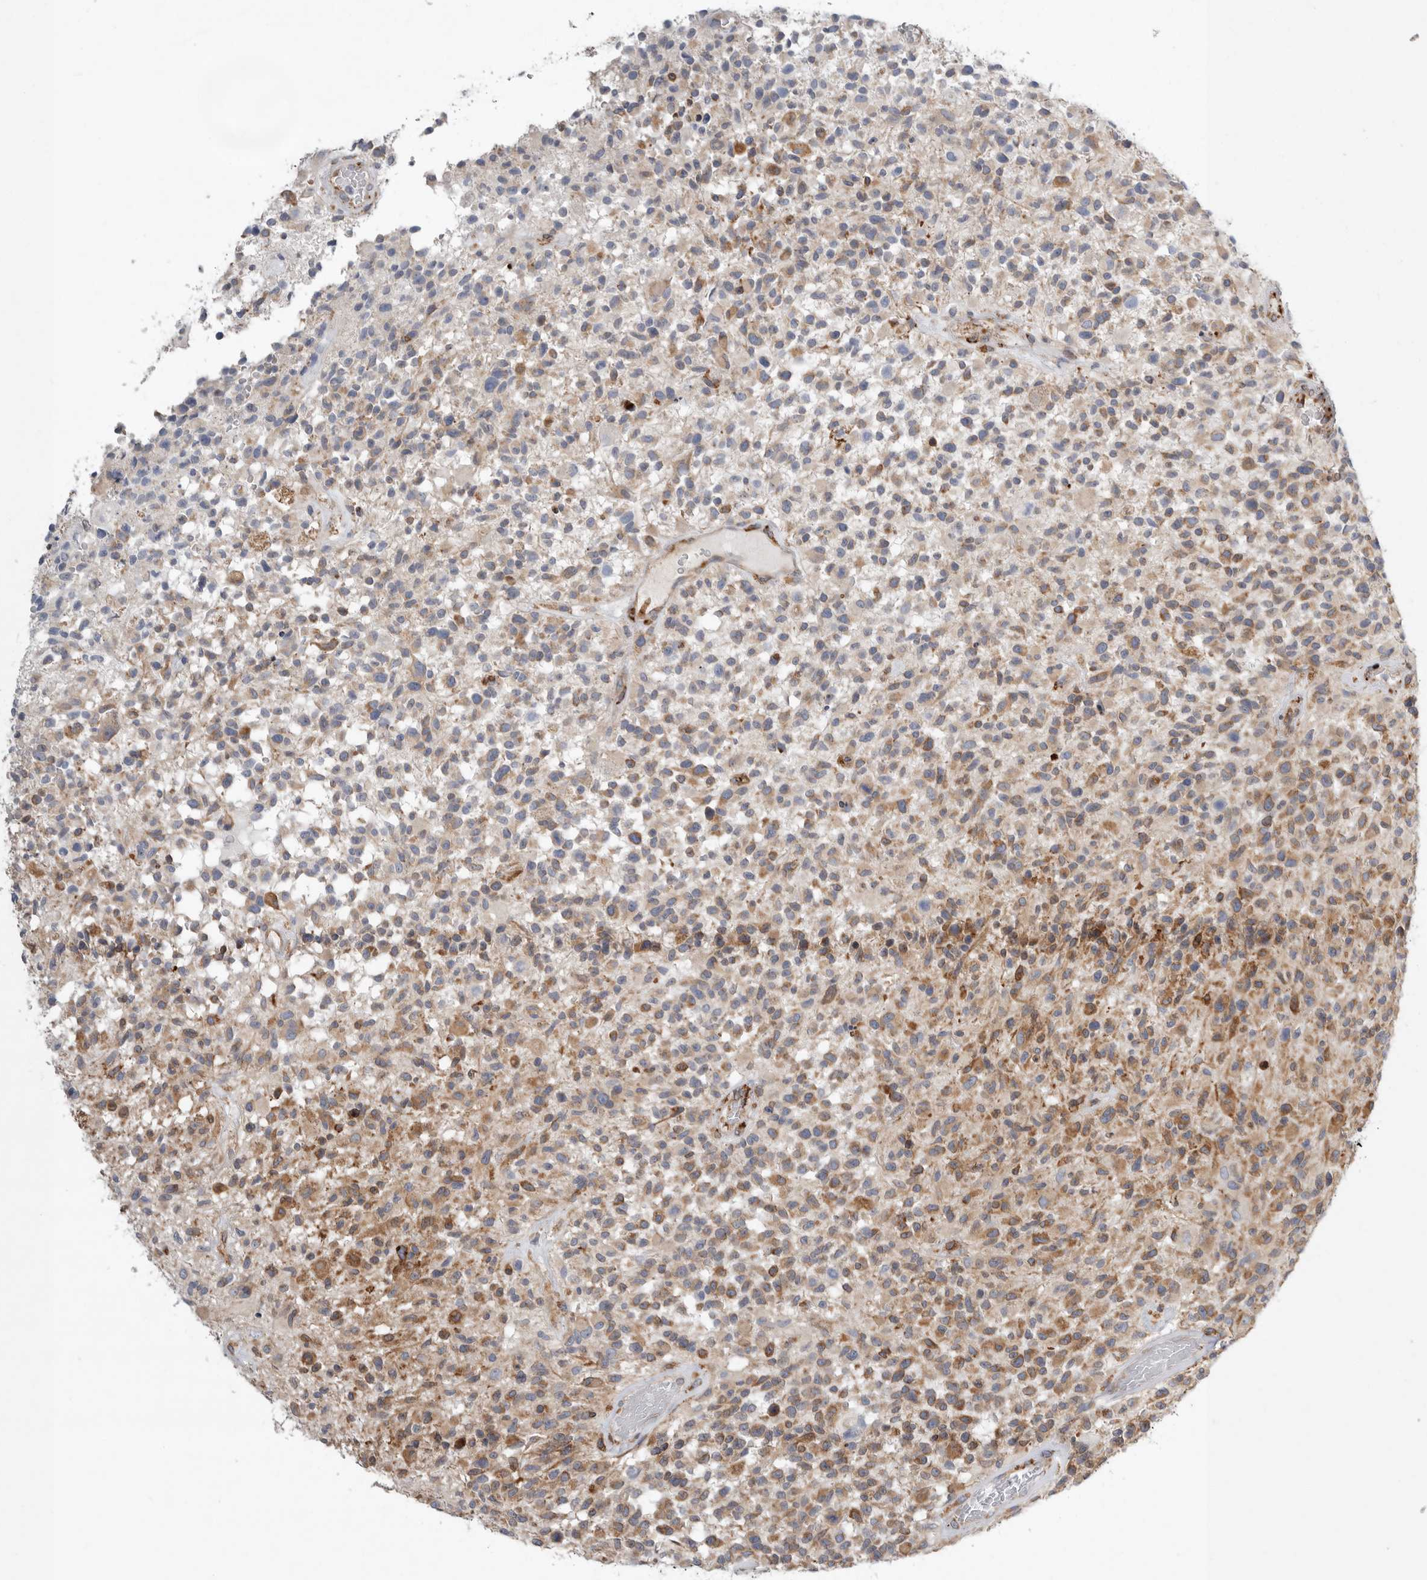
{"staining": {"intensity": "moderate", "quantity": "25%-75%", "location": "cytoplasmic/membranous"}, "tissue": "glioma", "cell_type": "Tumor cells", "image_type": "cancer", "snomed": [{"axis": "morphology", "description": "Glioma, malignant, High grade"}, {"axis": "morphology", "description": "Glioblastoma, NOS"}, {"axis": "topography", "description": "Brain"}], "caption": "A photomicrograph of high-grade glioma (malignant) stained for a protein shows moderate cytoplasmic/membranous brown staining in tumor cells.", "gene": "GANAB", "patient": {"sex": "male", "age": 60}}